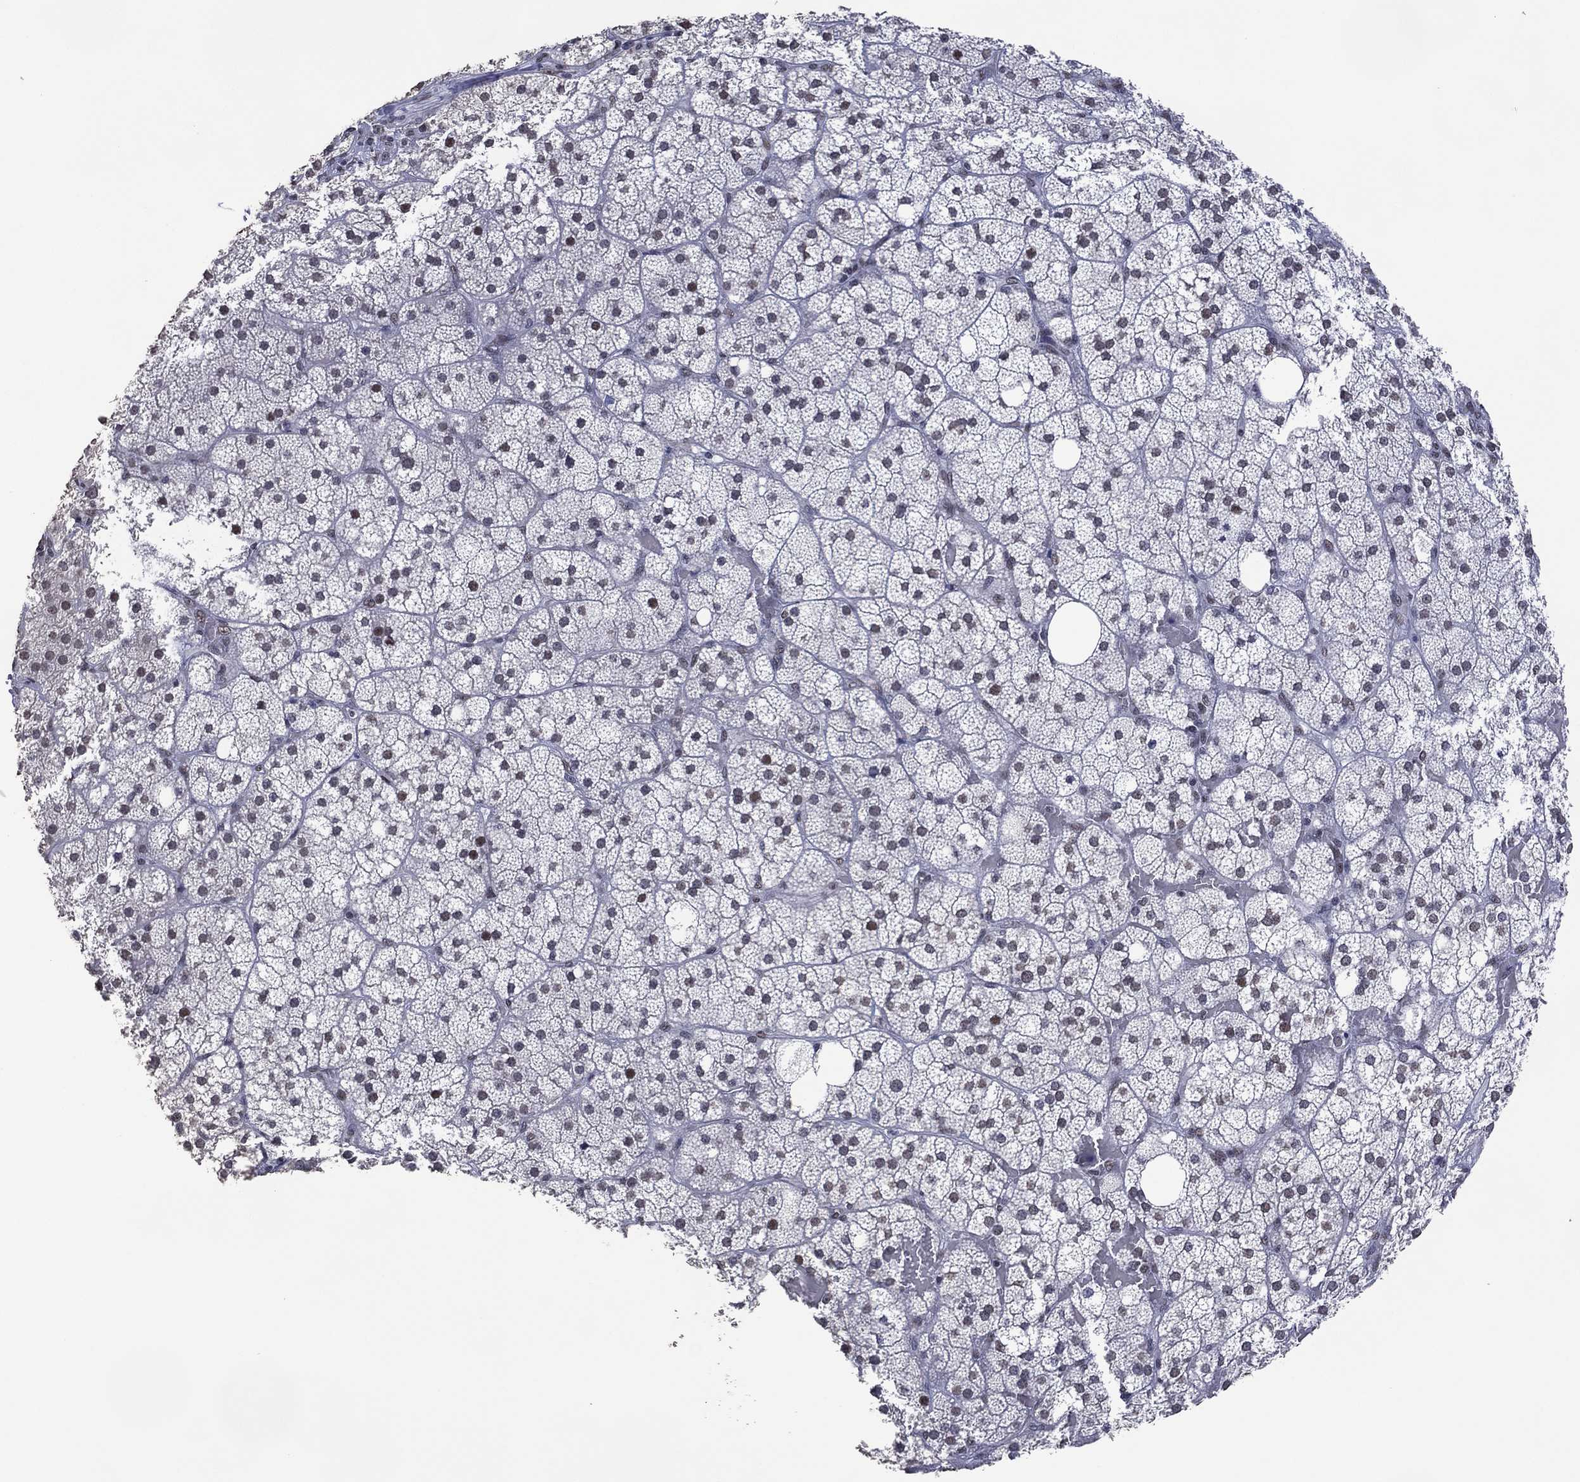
{"staining": {"intensity": "weak", "quantity": "25%-75%", "location": "nuclear"}, "tissue": "adrenal gland", "cell_type": "Glandular cells", "image_type": "normal", "snomed": [{"axis": "morphology", "description": "Normal tissue, NOS"}, {"axis": "topography", "description": "Adrenal gland"}], "caption": "Immunohistochemical staining of unremarkable adrenal gland demonstrates low levels of weak nuclear staining in approximately 25%-75% of glandular cells.", "gene": "EHMT1", "patient": {"sex": "male", "age": 53}}